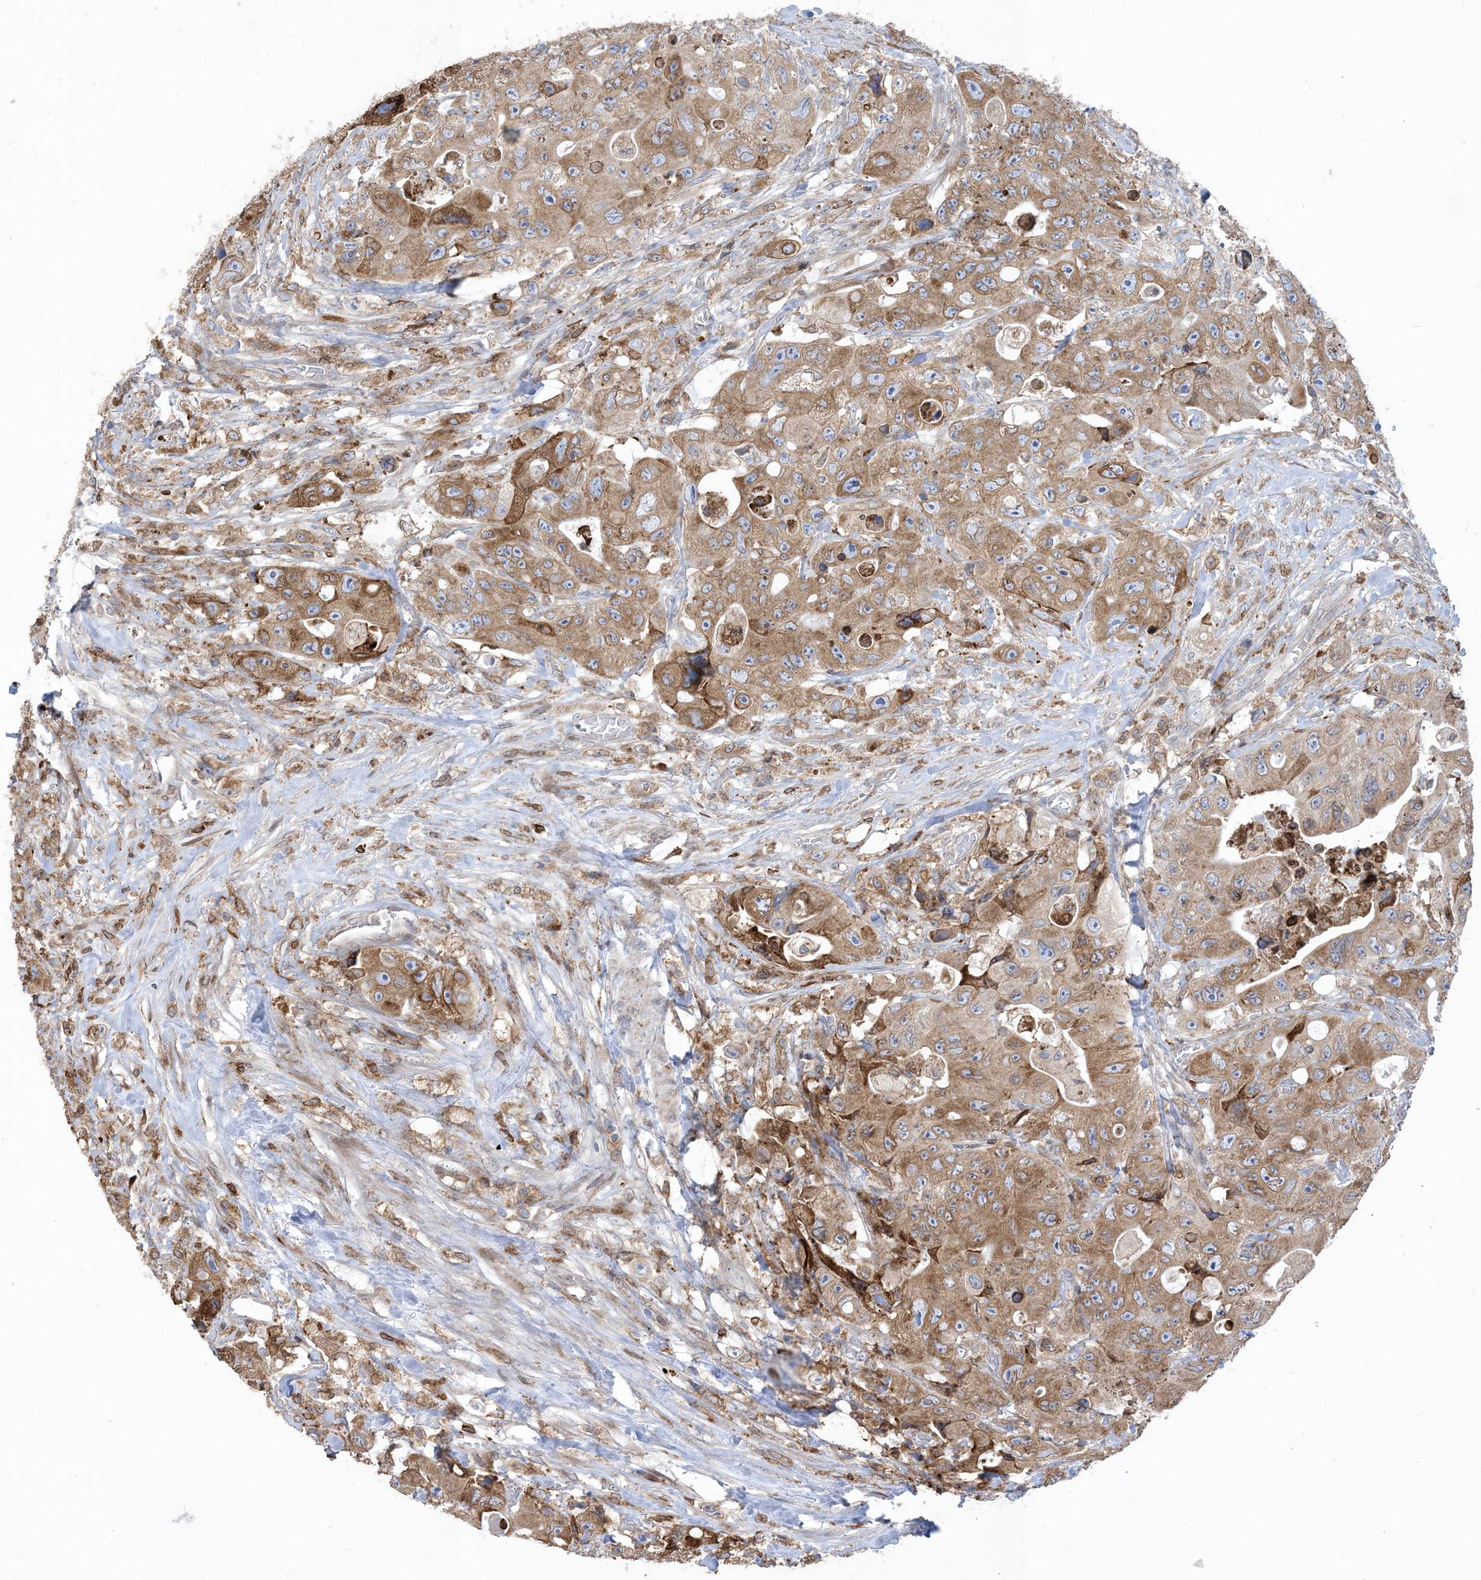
{"staining": {"intensity": "moderate", "quantity": ">75%", "location": "cytoplasmic/membranous"}, "tissue": "colorectal cancer", "cell_type": "Tumor cells", "image_type": "cancer", "snomed": [{"axis": "morphology", "description": "Adenocarcinoma, NOS"}, {"axis": "topography", "description": "Colon"}], "caption": "There is medium levels of moderate cytoplasmic/membranous staining in tumor cells of colorectal adenocarcinoma, as demonstrated by immunohistochemical staining (brown color).", "gene": "SHANK1", "patient": {"sex": "female", "age": 46}}